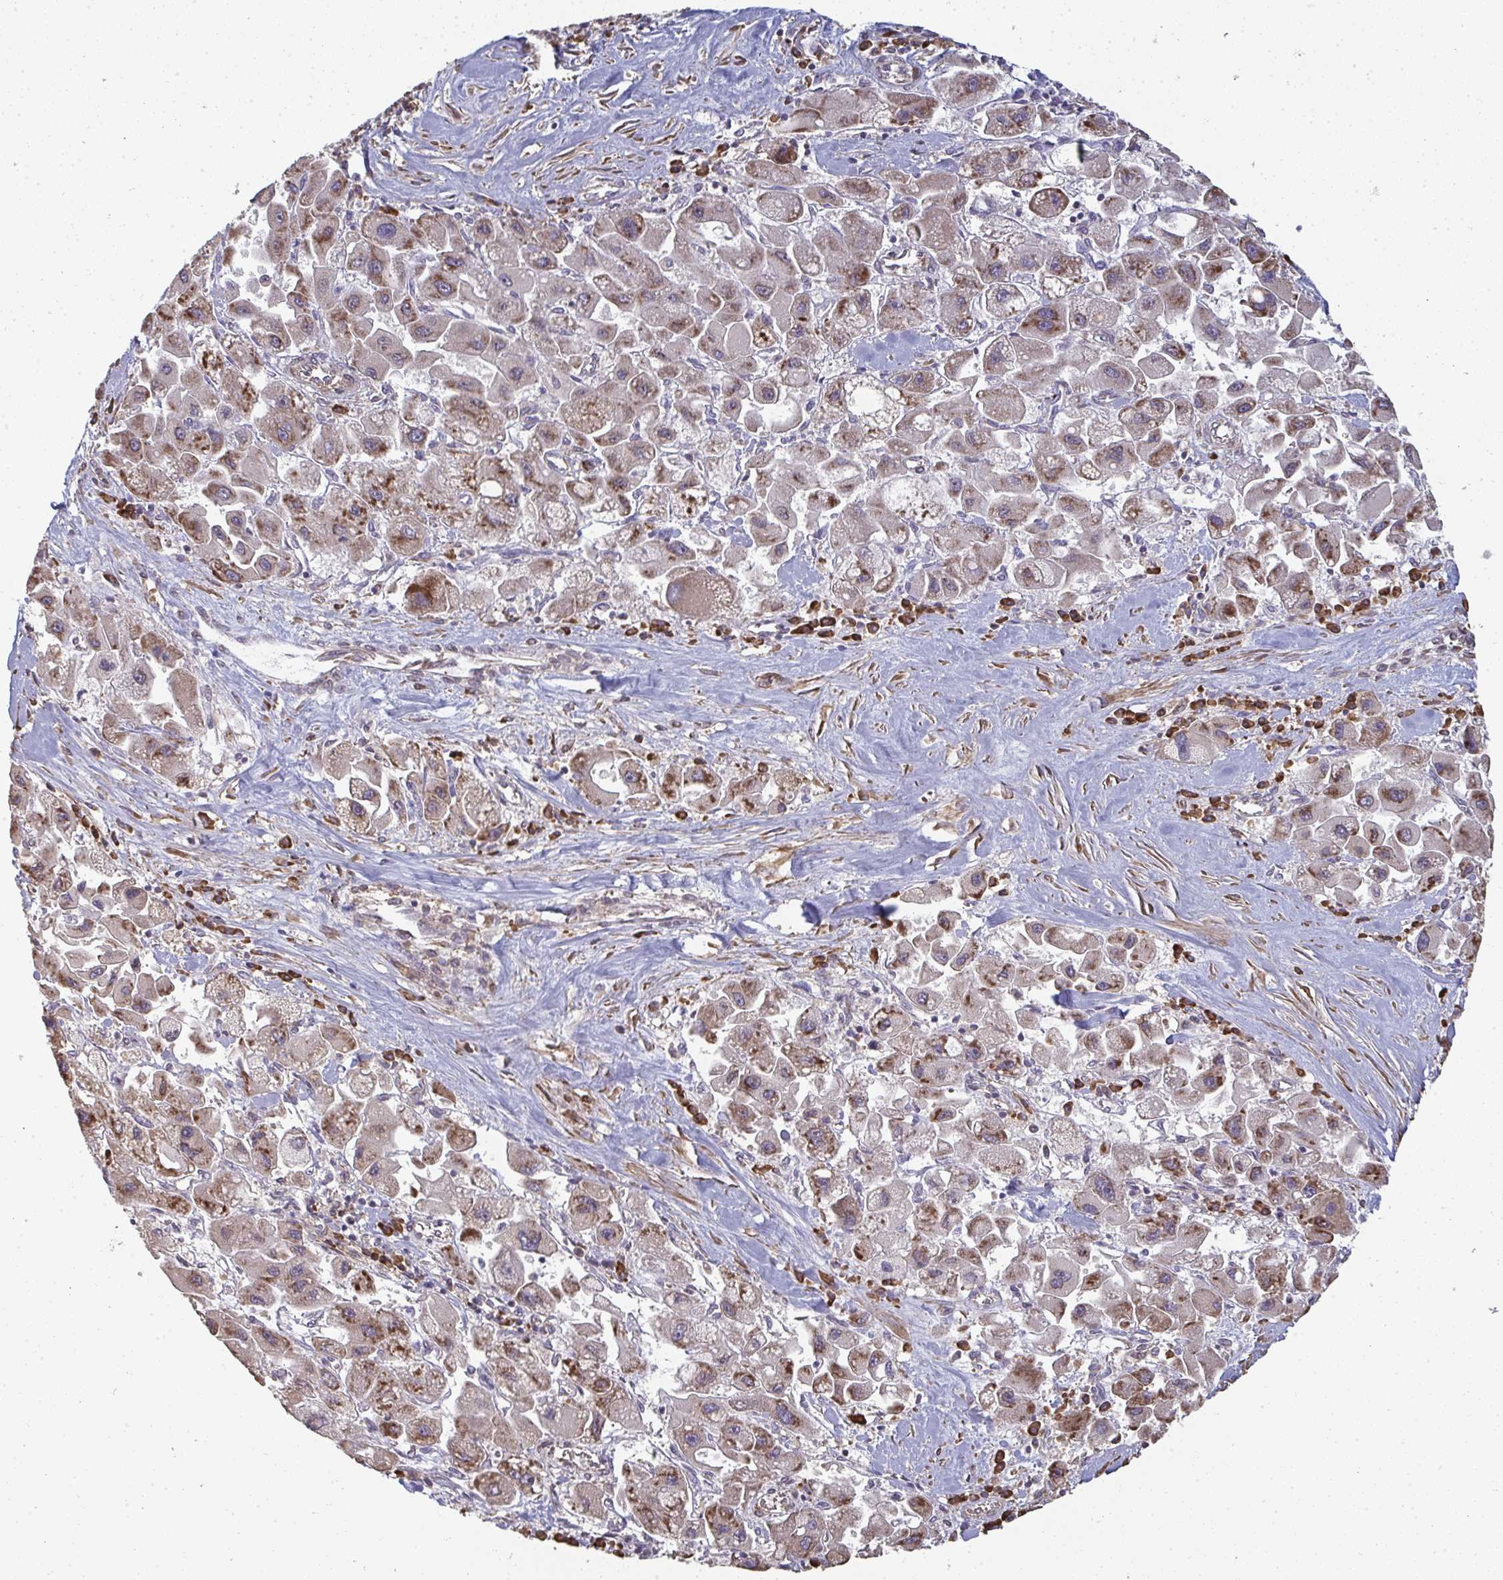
{"staining": {"intensity": "moderate", "quantity": ">75%", "location": "cytoplasmic/membranous"}, "tissue": "liver cancer", "cell_type": "Tumor cells", "image_type": "cancer", "snomed": [{"axis": "morphology", "description": "Carcinoma, Hepatocellular, NOS"}, {"axis": "topography", "description": "Liver"}], "caption": "A brown stain shows moderate cytoplasmic/membranous staining of a protein in liver cancer tumor cells. Nuclei are stained in blue.", "gene": "ZFYVE28", "patient": {"sex": "male", "age": 24}}